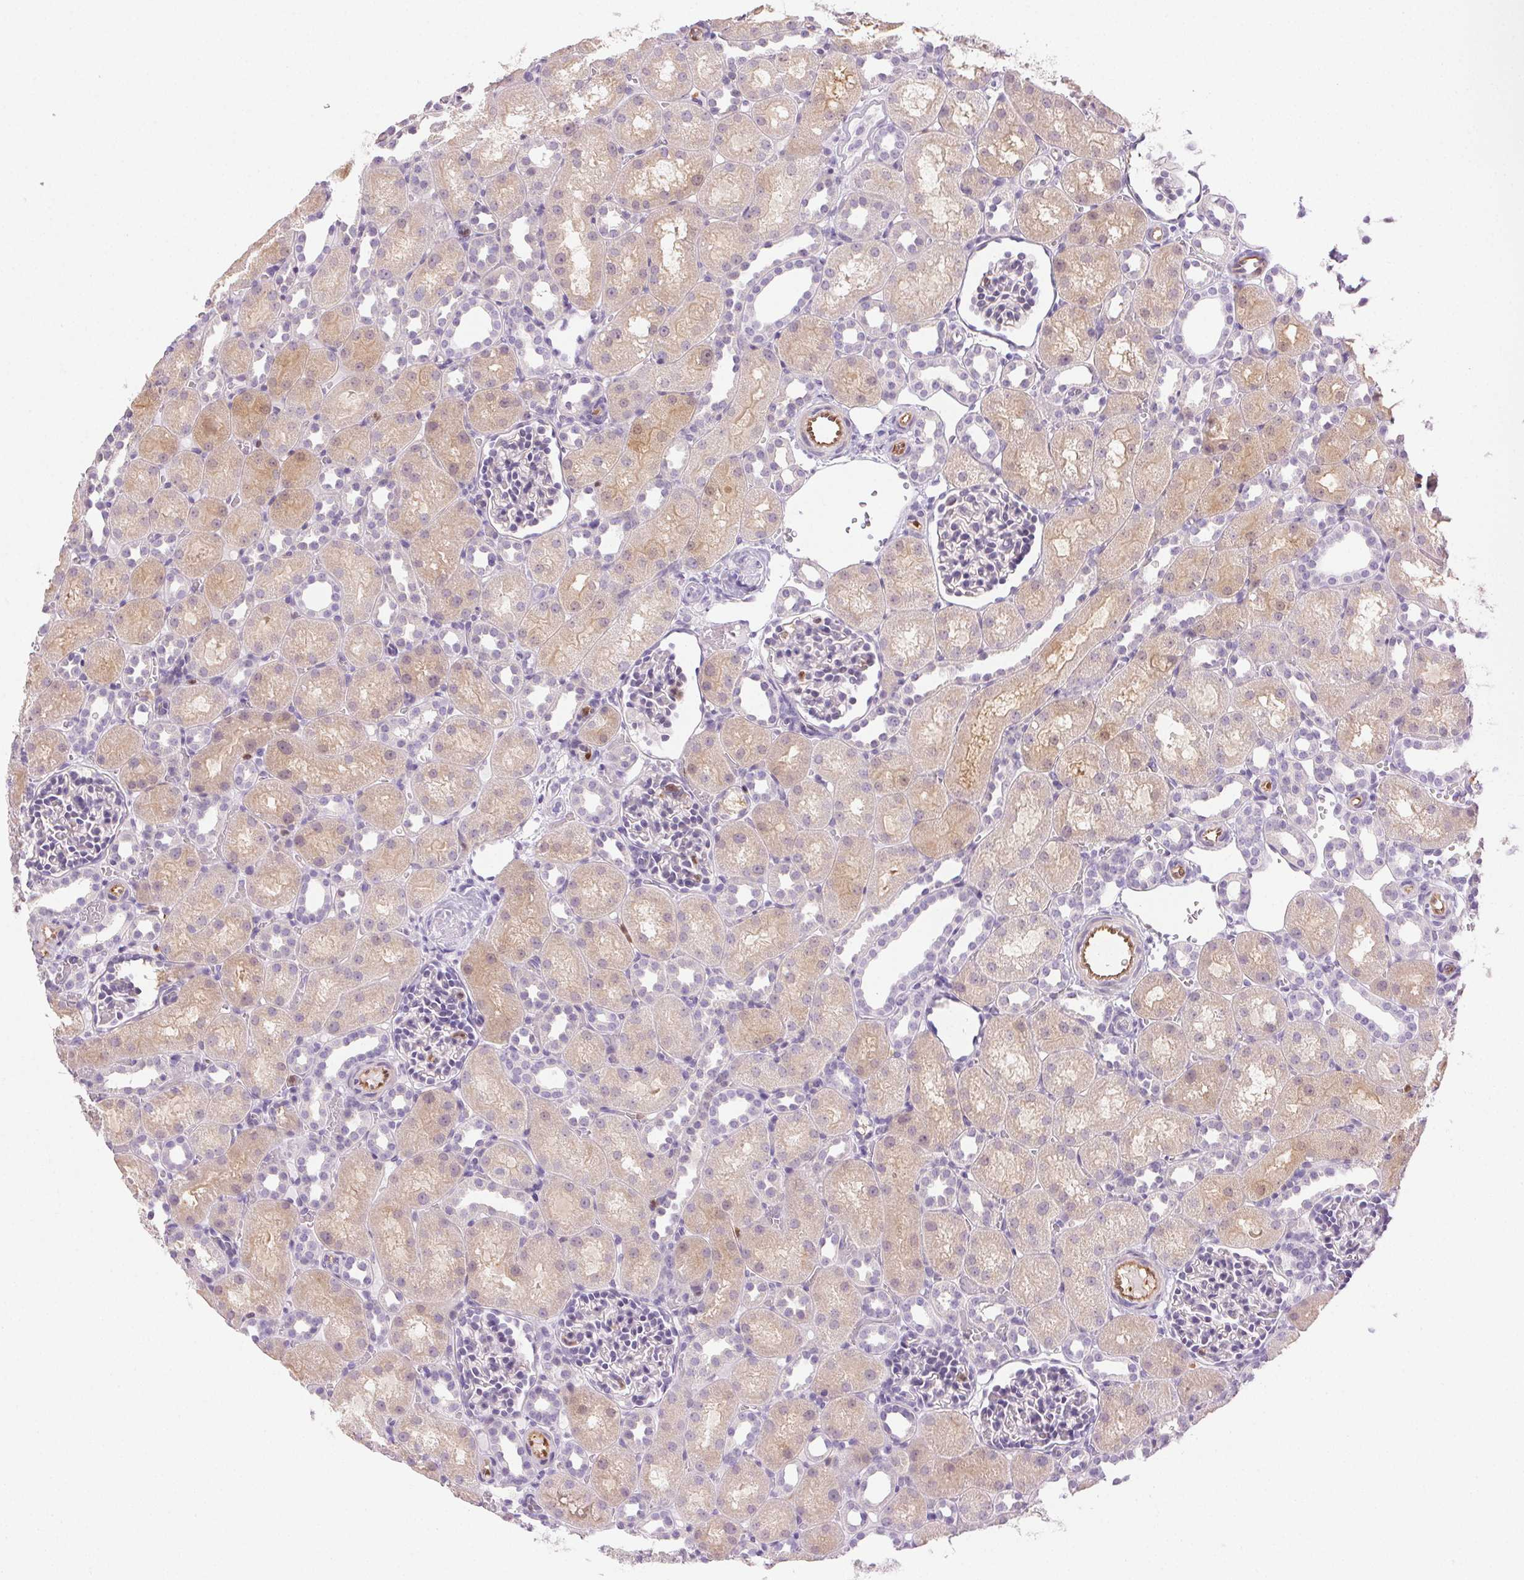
{"staining": {"intensity": "negative", "quantity": "none", "location": "none"}, "tissue": "kidney", "cell_type": "Cells in glomeruli", "image_type": "normal", "snomed": [{"axis": "morphology", "description": "Normal tissue, NOS"}, {"axis": "topography", "description": "Kidney"}], "caption": "This is a image of IHC staining of normal kidney, which shows no expression in cells in glomeruli.", "gene": "TMEM45A", "patient": {"sex": "male", "age": 1}}